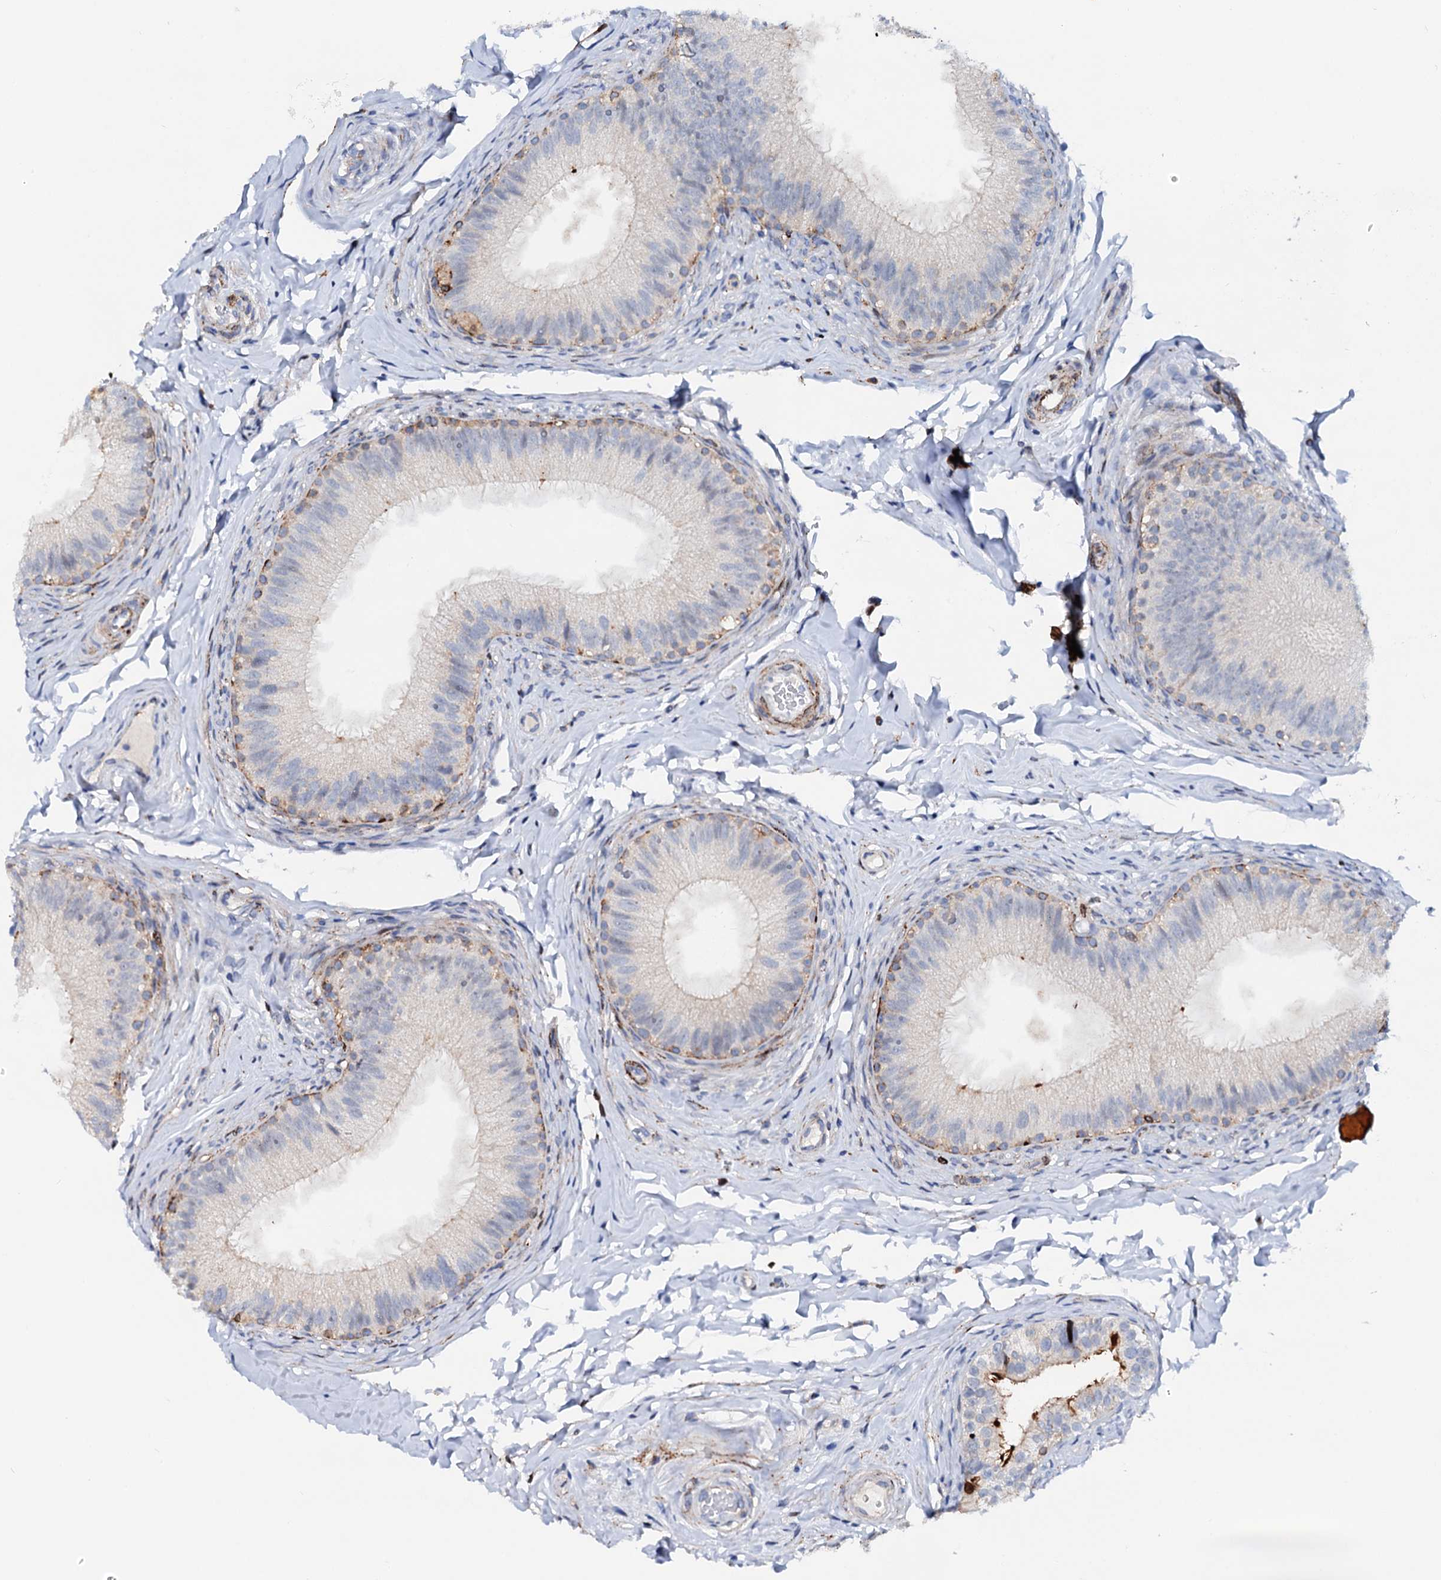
{"staining": {"intensity": "moderate", "quantity": "<25%", "location": "cytoplasmic/membranous"}, "tissue": "epididymis", "cell_type": "Glandular cells", "image_type": "normal", "snomed": [{"axis": "morphology", "description": "Normal tissue, NOS"}, {"axis": "topography", "description": "Epididymis"}], "caption": "The histopathology image shows a brown stain indicating the presence of a protein in the cytoplasmic/membranous of glandular cells in epididymis. The staining was performed using DAB to visualize the protein expression in brown, while the nuclei were stained in blue with hematoxylin (Magnification: 20x).", "gene": "MED13L", "patient": {"sex": "male", "age": 49}}